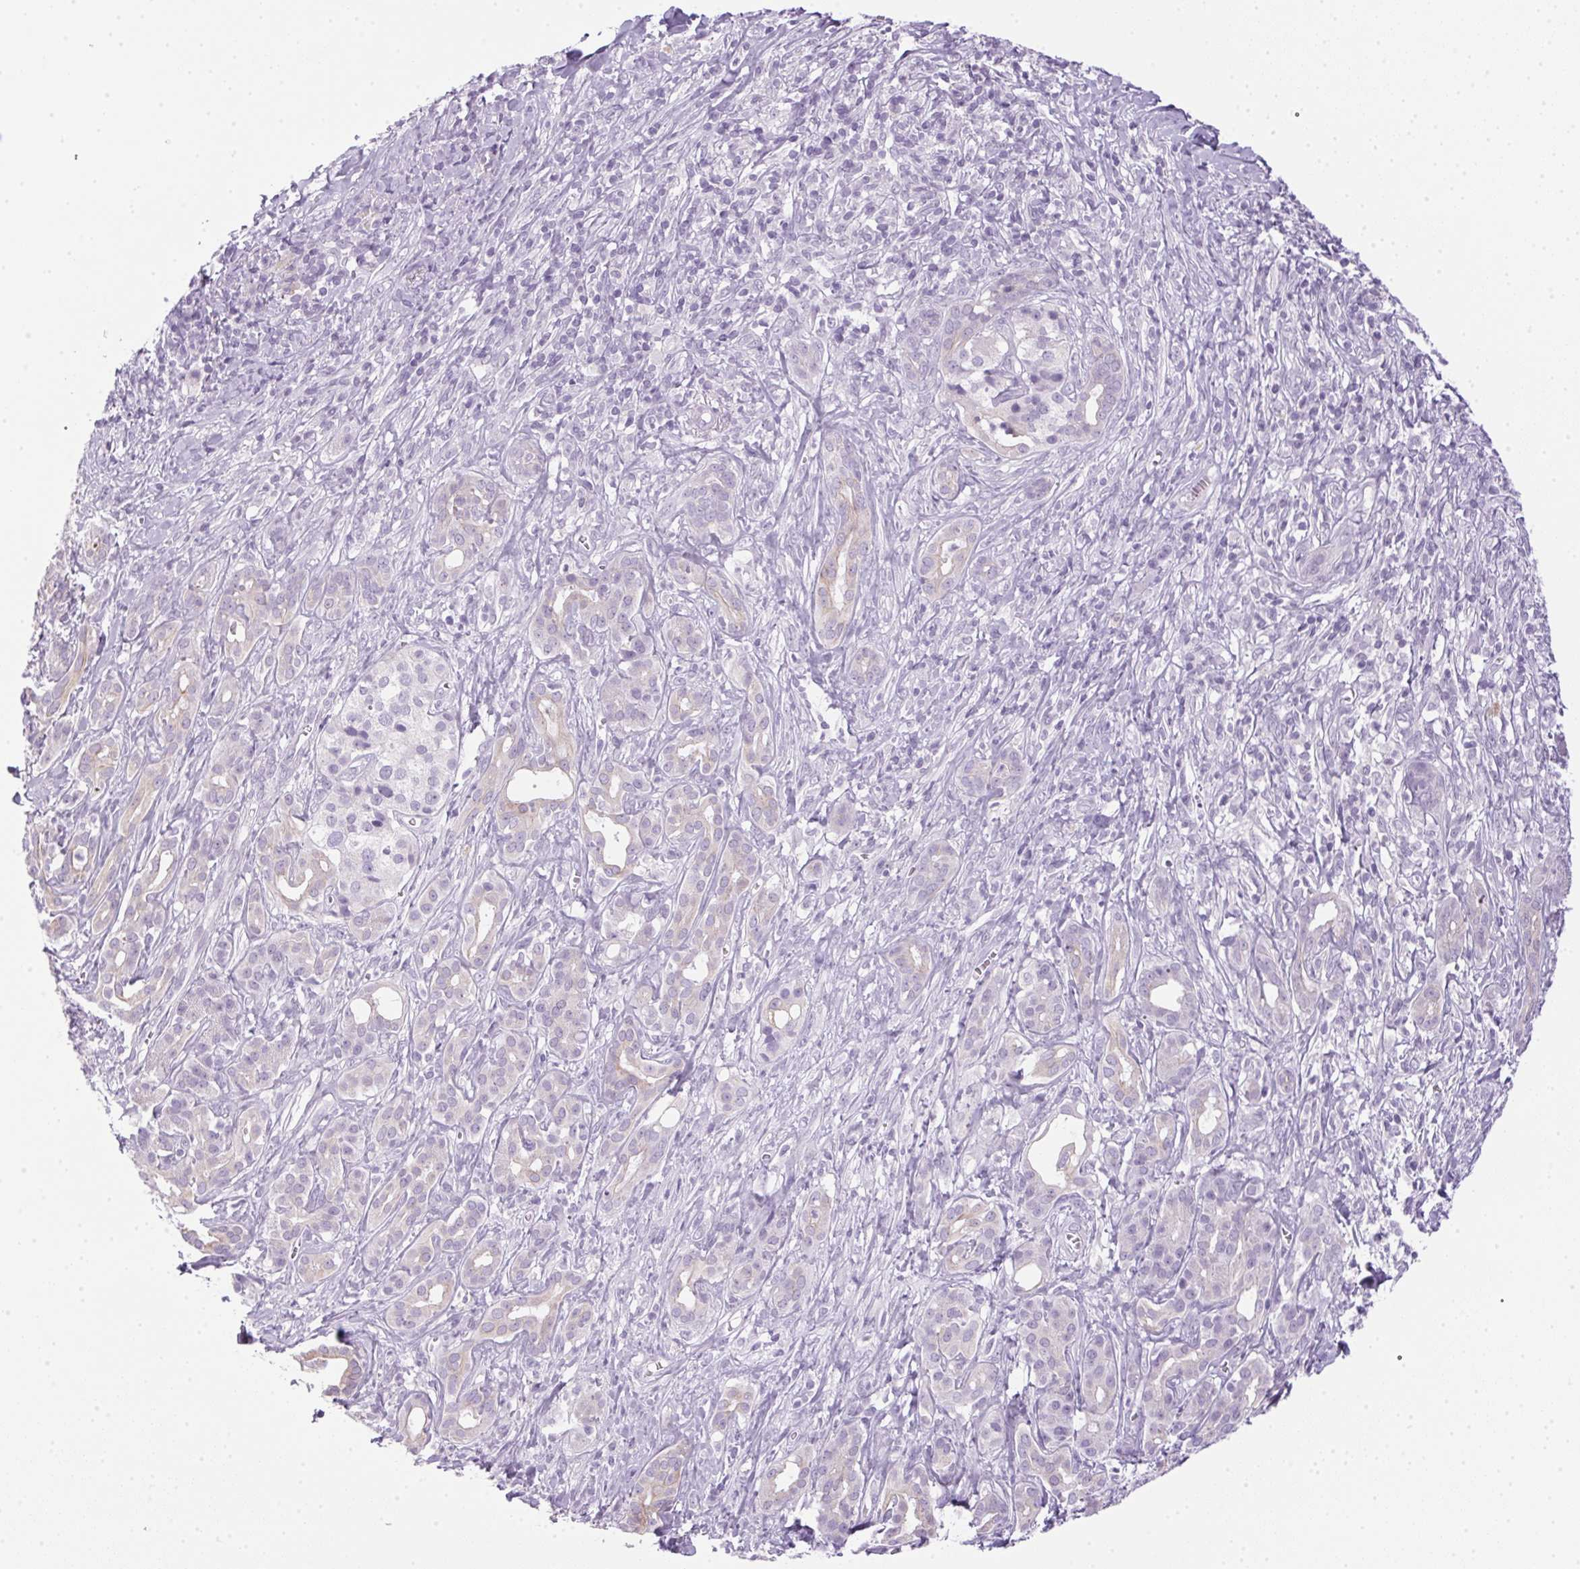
{"staining": {"intensity": "negative", "quantity": "none", "location": "none"}, "tissue": "pancreatic cancer", "cell_type": "Tumor cells", "image_type": "cancer", "snomed": [{"axis": "morphology", "description": "Adenocarcinoma, NOS"}, {"axis": "topography", "description": "Pancreas"}], "caption": "Tumor cells are negative for protein expression in human adenocarcinoma (pancreatic).", "gene": "POPDC2", "patient": {"sex": "male", "age": 61}}